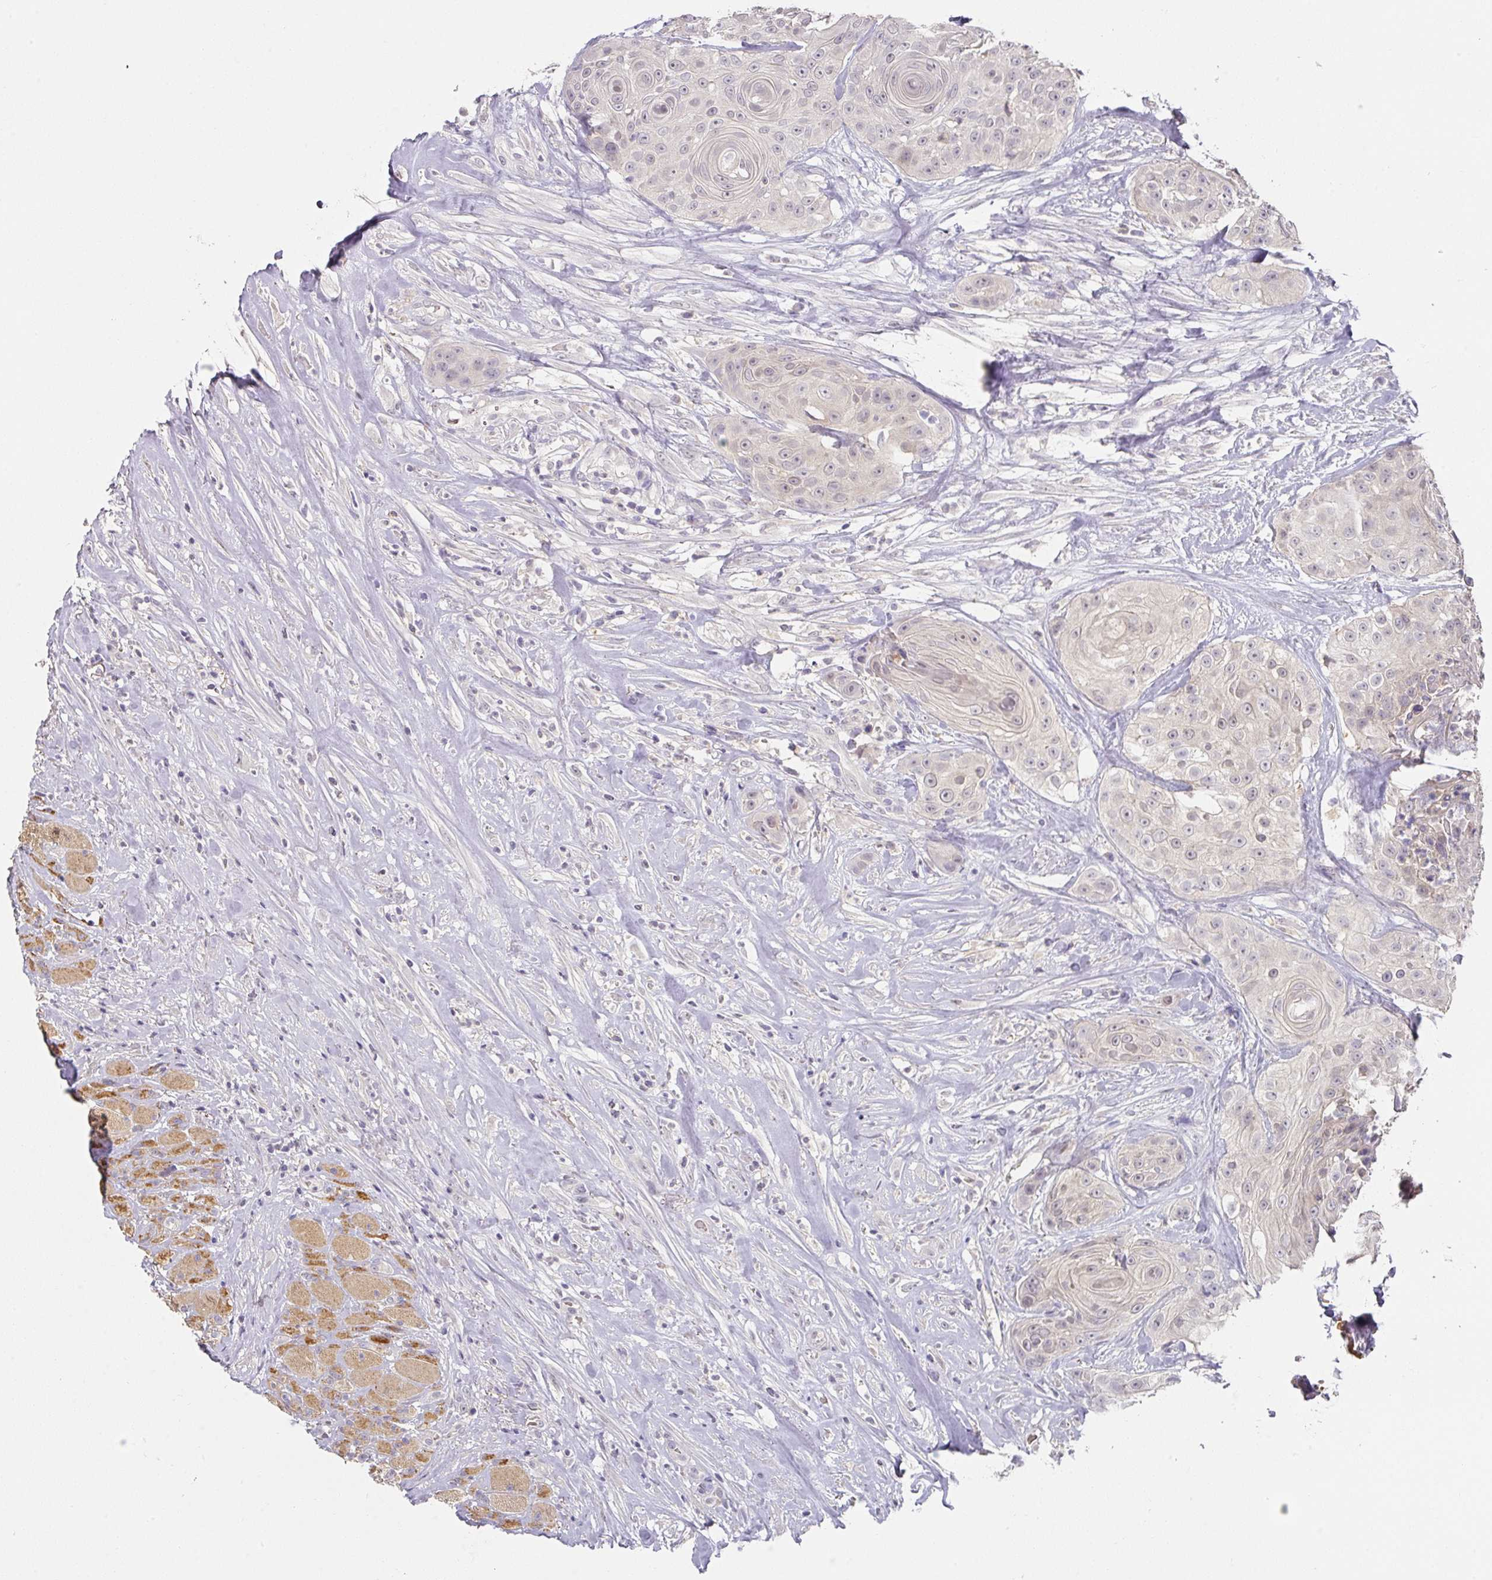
{"staining": {"intensity": "negative", "quantity": "none", "location": "none"}, "tissue": "head and neck cancer", "cell_type": "Tumor cells", "image_type": "cancer", "snomed": [{"axis": "morphology", "description": "Squamous cell carcinoma, NOS"}, {"axis": "topography", "description": "Head-Neck"}], "caption": "An immunohistochemistry (IHC) photomicrograph of head and neck cancer is shown. There is no staining in tumor cells of head and neck cancer.", "gene": "FOXN4", "patient": {"sex": "male", "age": 83}}